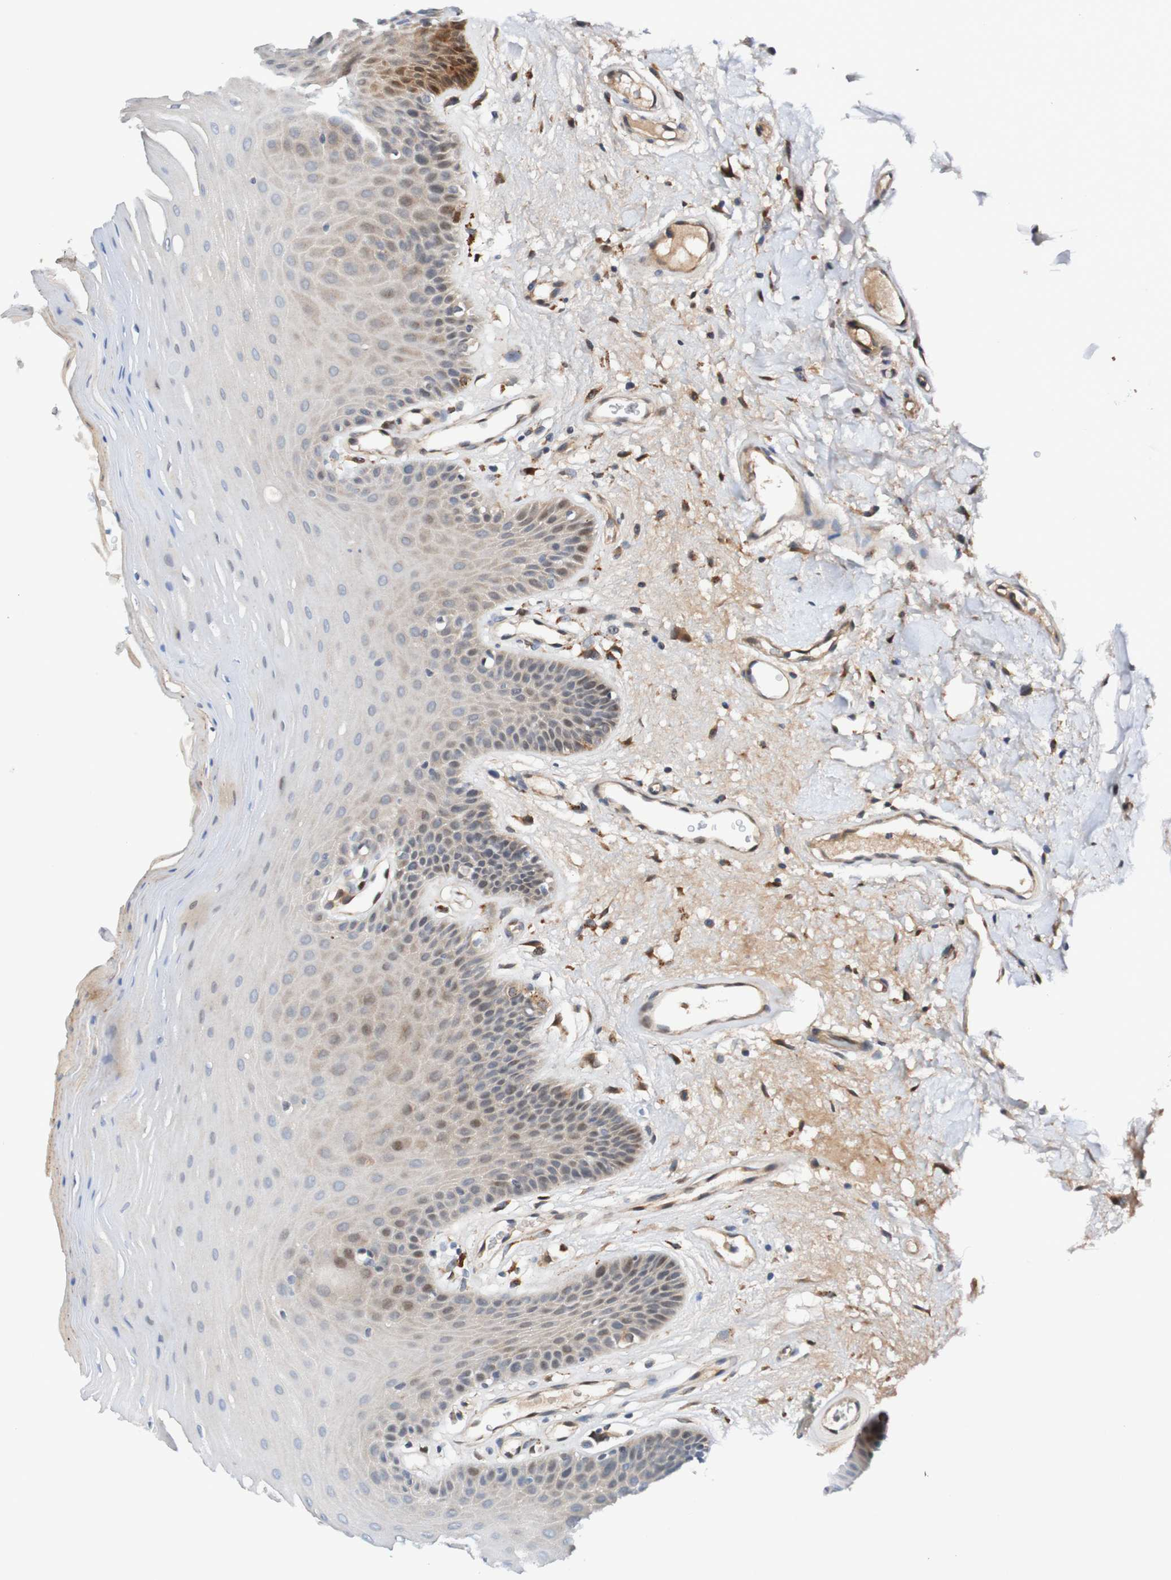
{"staining": {"intensity": "weak", "quantity": "<25%", "location": "nuclear"}, "tissue": "oral mucosa", "cell_type": "Squamous epithelial cells", "image_type": "normal", "snomed": [{"axis": "morphology", "description": "Normal tissue, NOS"}, {"axis": "morphology", "description": "Squamous cell carcinoma, NOS"}, {"axis": "topography", "description": "Skeletal muscle"}, {"axis": "topography", "description": "Adipose tissue"}, {"axis": "topography", "description": "Vascular tissue"}, {"axis": "topography", "description": "Oral tissue"}, {"axis": "topography", "description": "Peripheral nerve tissue"}, {"axis": "topography", "description": "Head-Neck"}], "caption": "Immunohistochemistry (IHC) histopathology image of benign oral mucosa: human oral mucosa stained with DAB (3,3'-diaminobenzidine) displays no significant protein staining in squamous epithelial cells. (Immunohistochemistry, brightfield microscopy, high magnification).", "gene": "CPED1", "patient": {"sex": "male", "age": 71}}